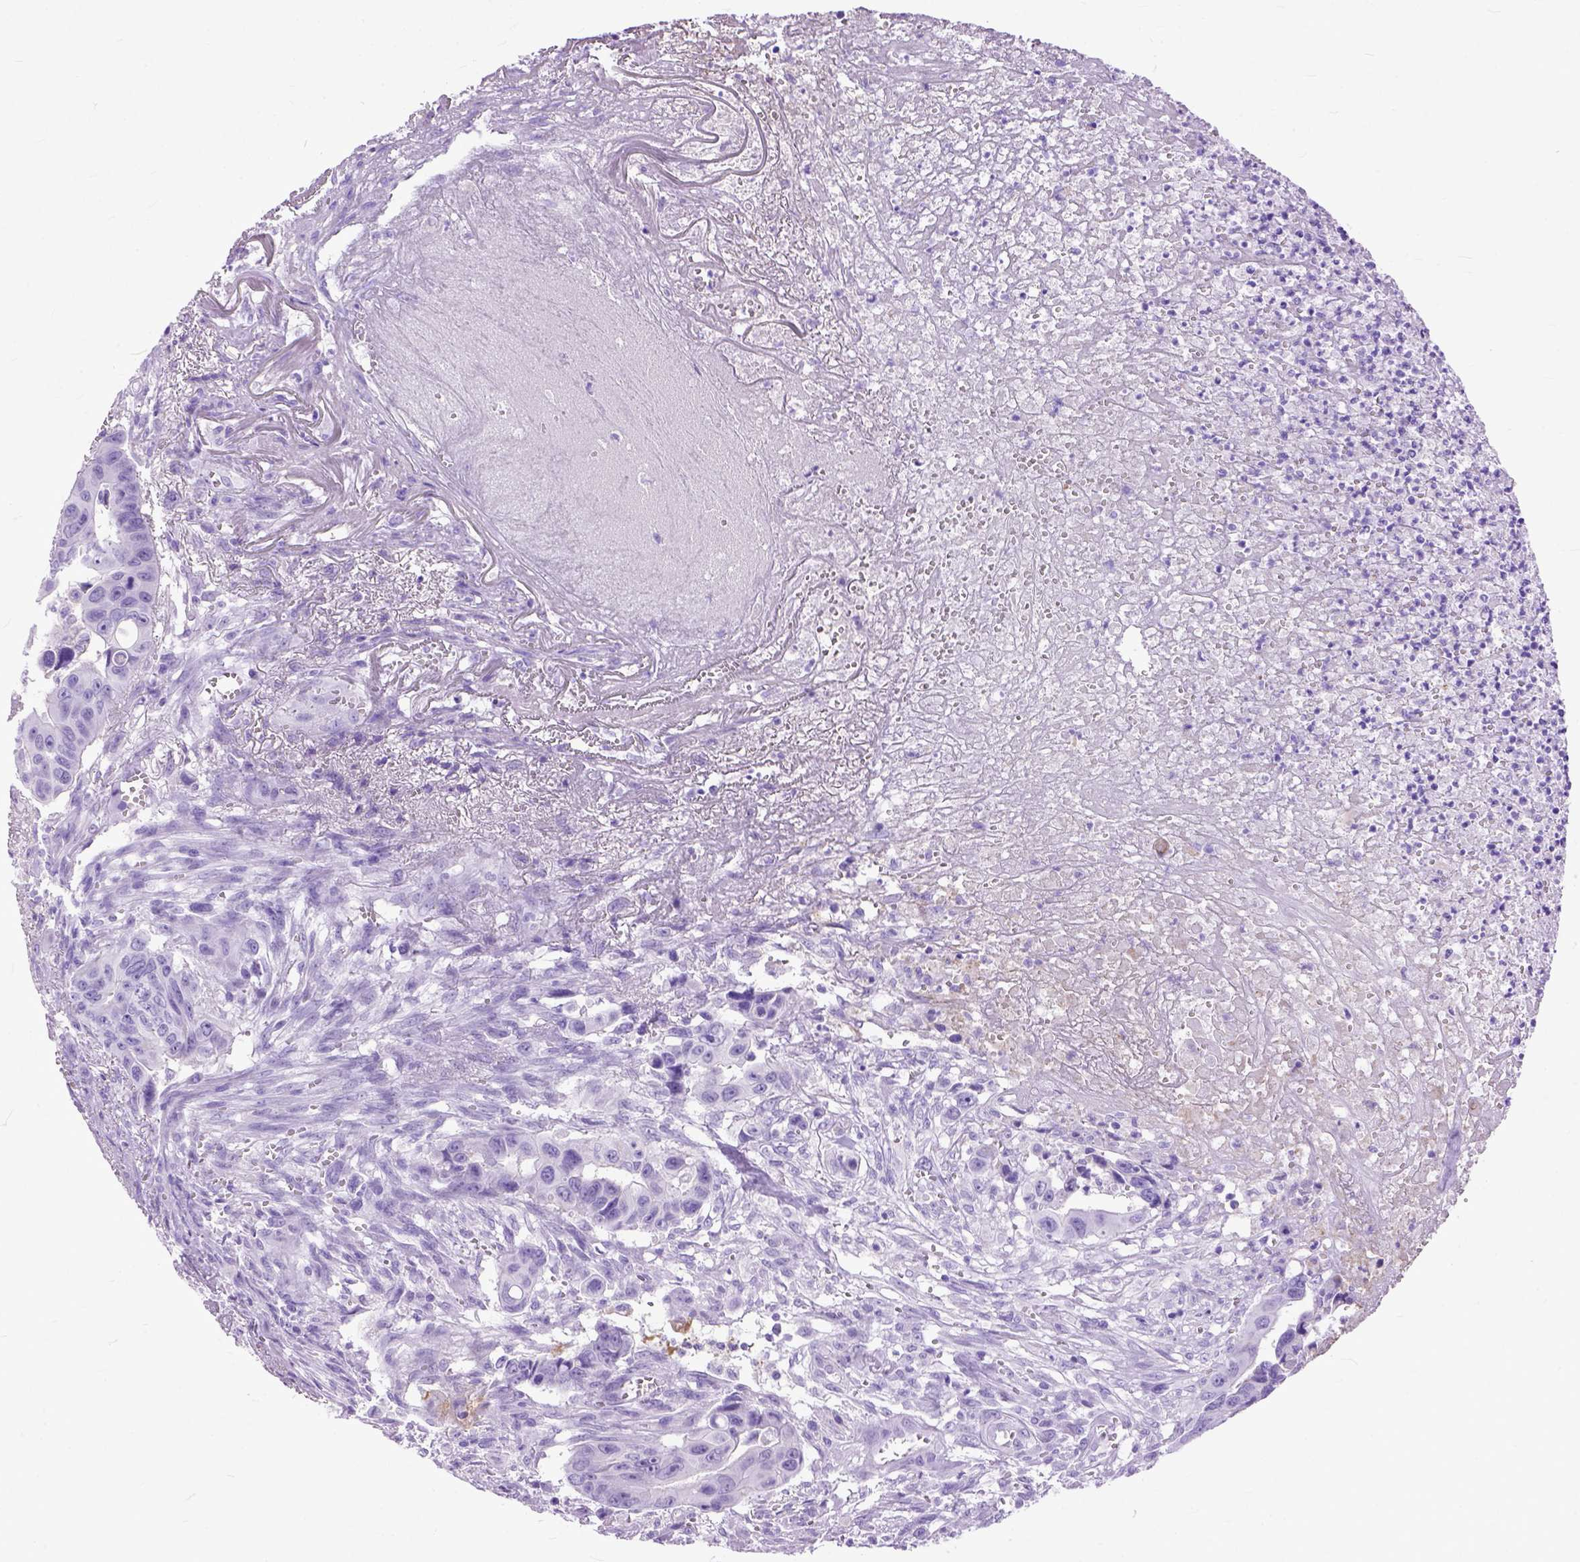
{"staining": {"intensity": "negative", "quantity": "none", "location": "none"}, "tissue": "colorectal cancer", "cell_type": "Tumor cells", "image_type": "cancer", "snomed": [{"axis": "morphology", "description": "Adenocarcinoma, NOS"}, {"axis": "topography", "description": "Colon"}], "caption": "Human colorectal adenocarcinoma stained for a protein using immunohistochemistry (IHC) displays no expression in tumor cells.", "gene": "GNGT1", "patient": {"sex": "female", "age": 87}}